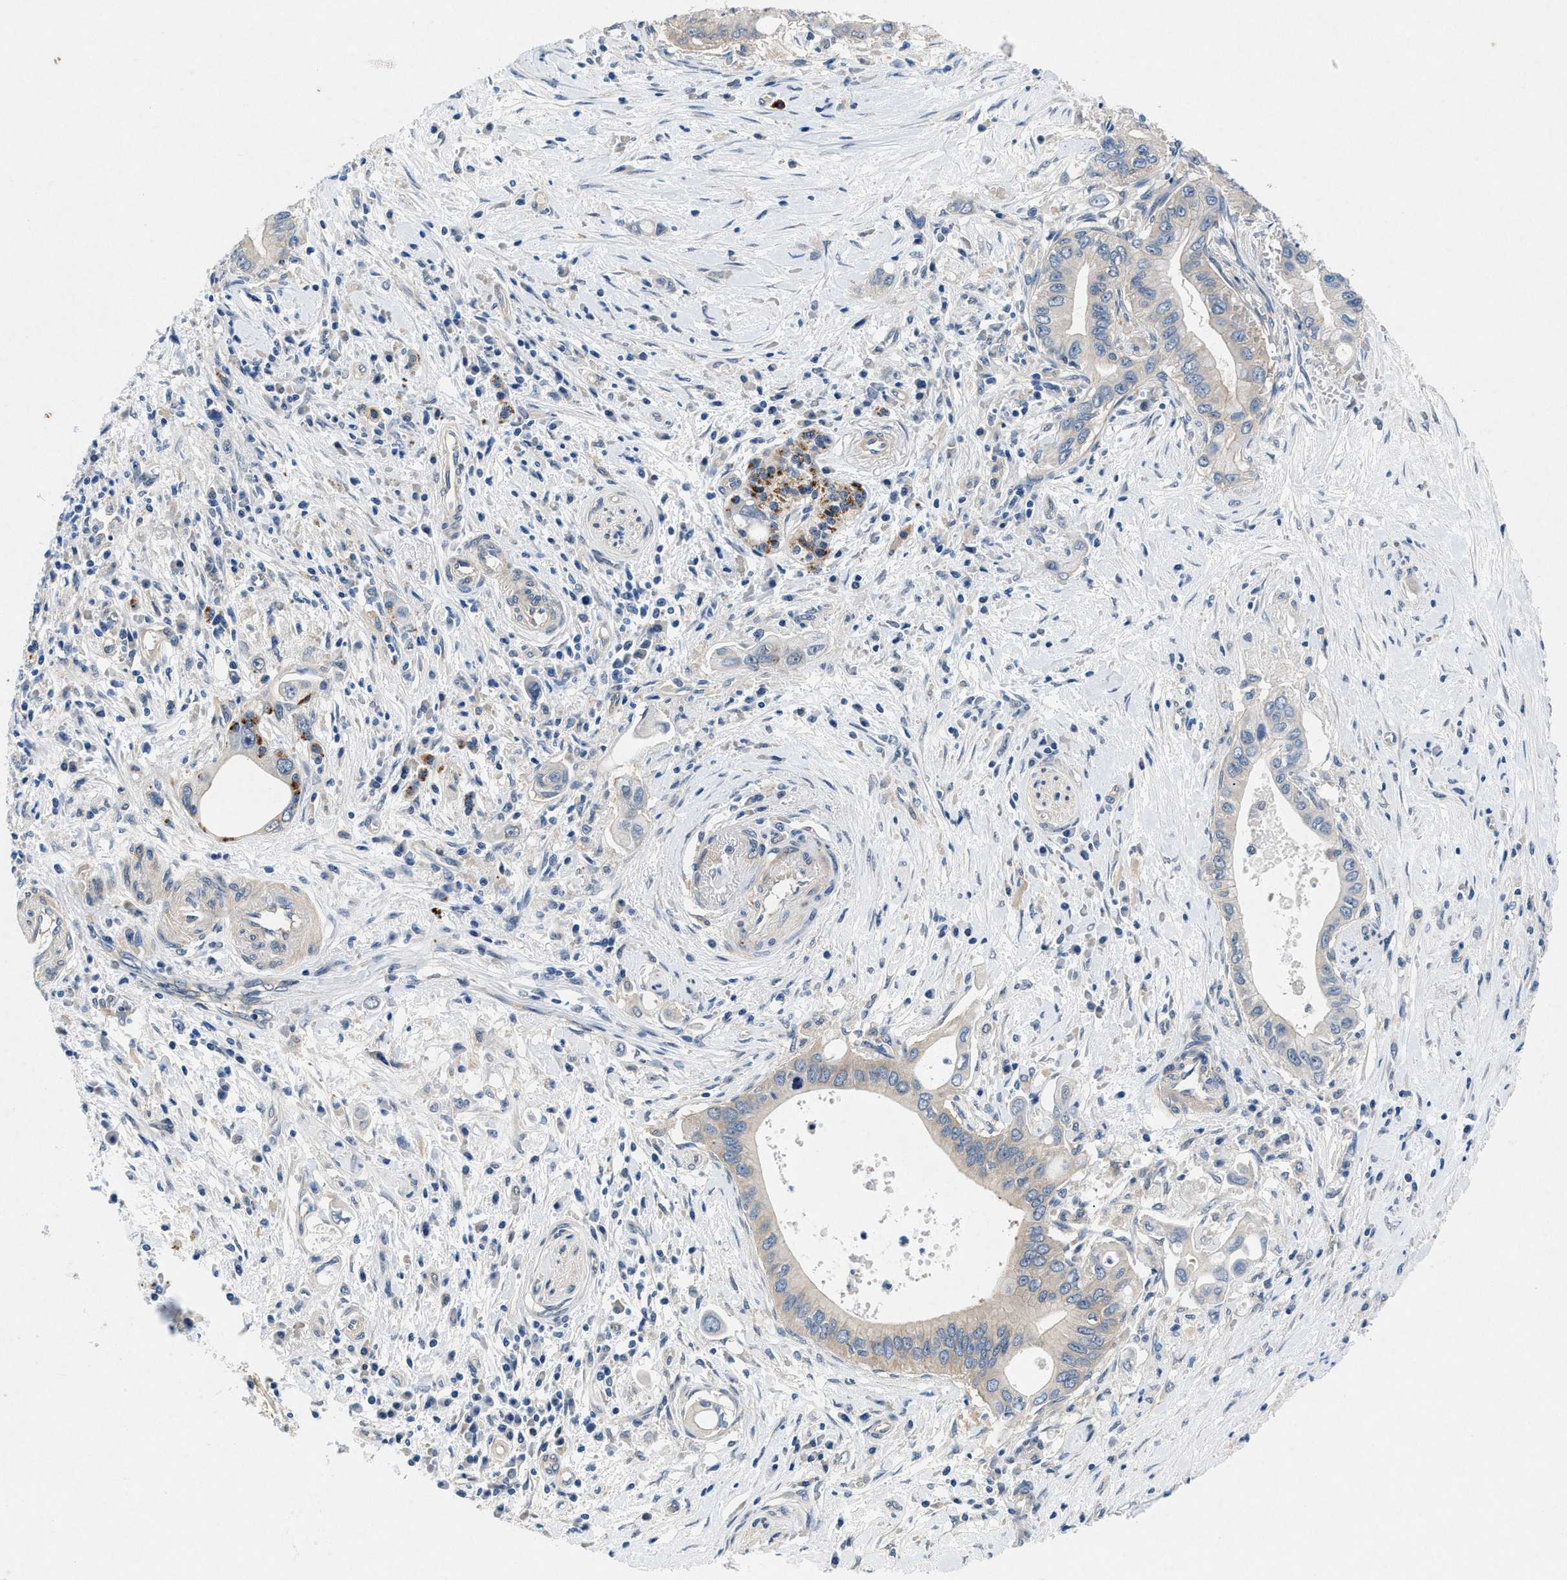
{"staining": {"intensity": "negative", "quantity": "none", "location": "none"}, "tissue": "pancreatic cancer", "cell_type": "Tumor cells", "image_type": "cancer", "snomed": [{"axis": "morphology", "description": "Adenocarcinoma, NOS"}, {"axis": "topography", "description": "Pancreas"}], "caption": "A photomicrograph of pancreatic cancer (adenocarcinoma) stained for a protein shows no brown staining in tumor cells.", "gene": "COPS2", "patient": {"sex": "female", "age": 73}}